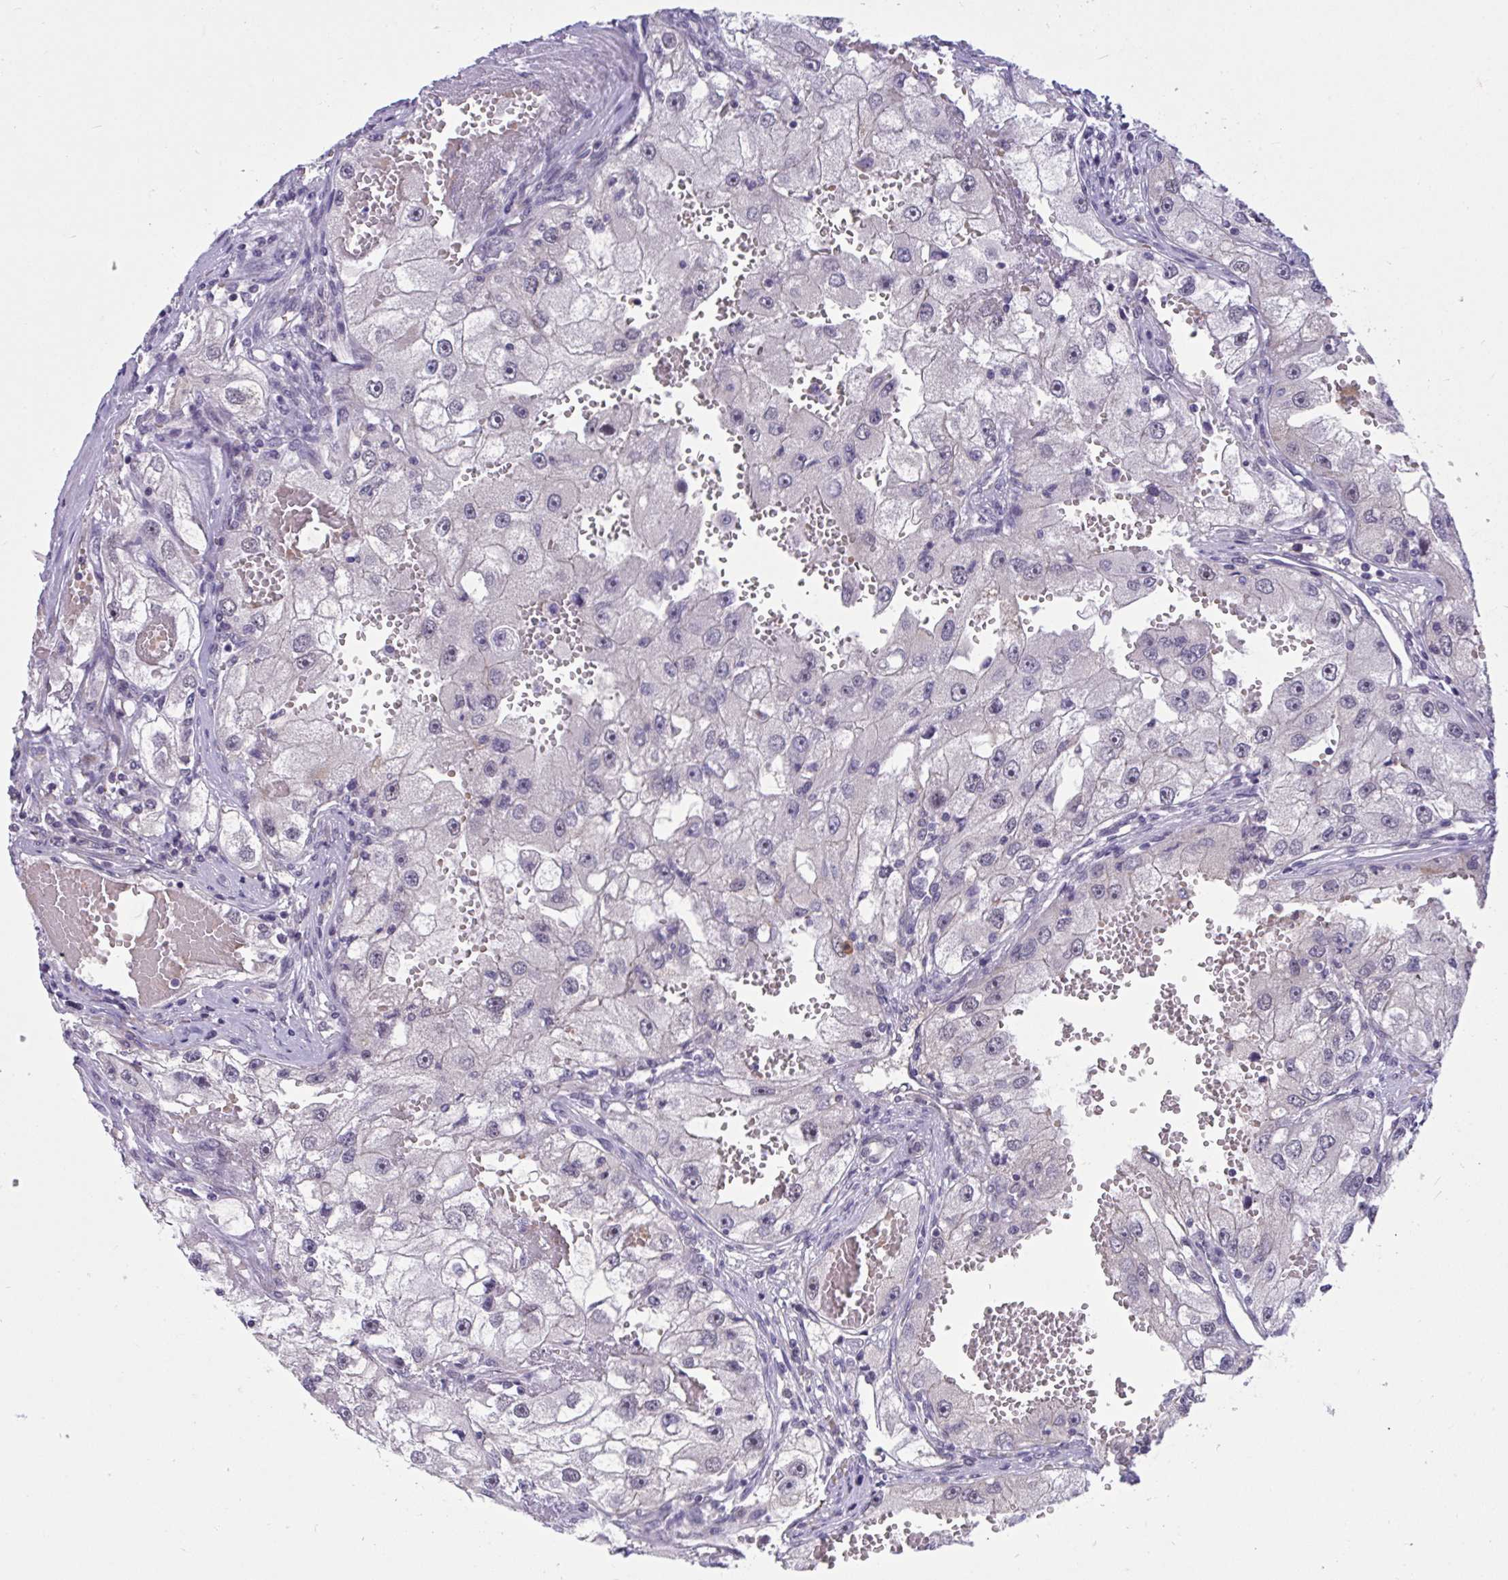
{"staining": {"intensity": "negative", "quantity": "none", "location": "none"}, "tissue": "renal cancer", "cell_type": "Tumor cells", "image_type": "cancer", "snomed": [{"axis": "morphology", "description": "Adenocarcinoma, NOS"}, {"axis": "topography", "description": "Kidney"}], "caption": "Human renal cancer stained for a protein using immunohistochemistry (IHC) exhibits no positivity in tumor cells.", "gene": "CNGB3", "patient": {"sex": "male", "age": 63}}